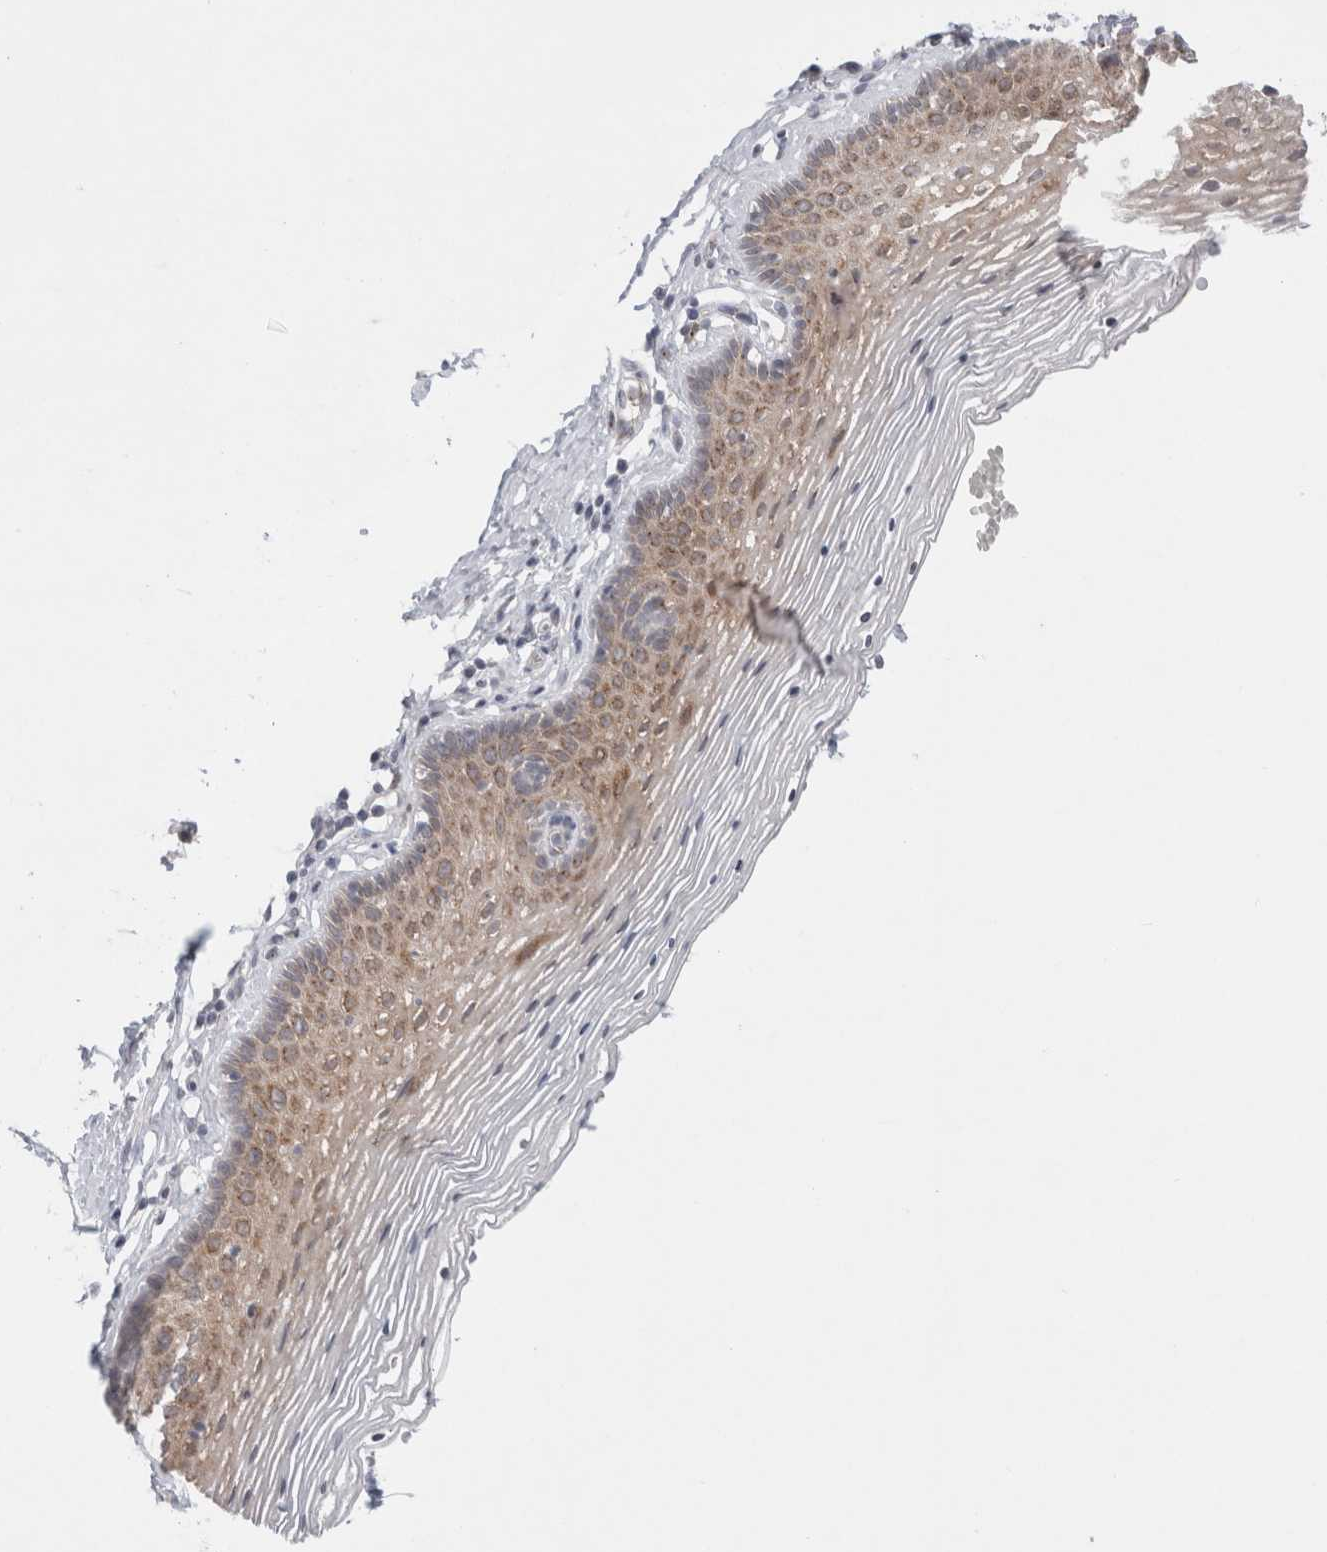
{"staining": {"intensity": "moderate", "quantity": "25%-75%", "location": "cytoplasmic/membranous"}, "tissue": "vagina", "cell_type": "Squamous epithelial cells", "image_type": "normal", "snomed": [{"axis": "morphology", "description": "Normal tissue, NOS"}, {"axis": "topography", "description": "Vagina"}], "caption": "This micrograph reveals IHC staining of benign vagina, with medium moderate cytoplasmic/membranous positivity in approximately 25%-75% of squamous epithelial cells.", "gene": "BICD2", "patient": {"sex": "female", "age": 32}}